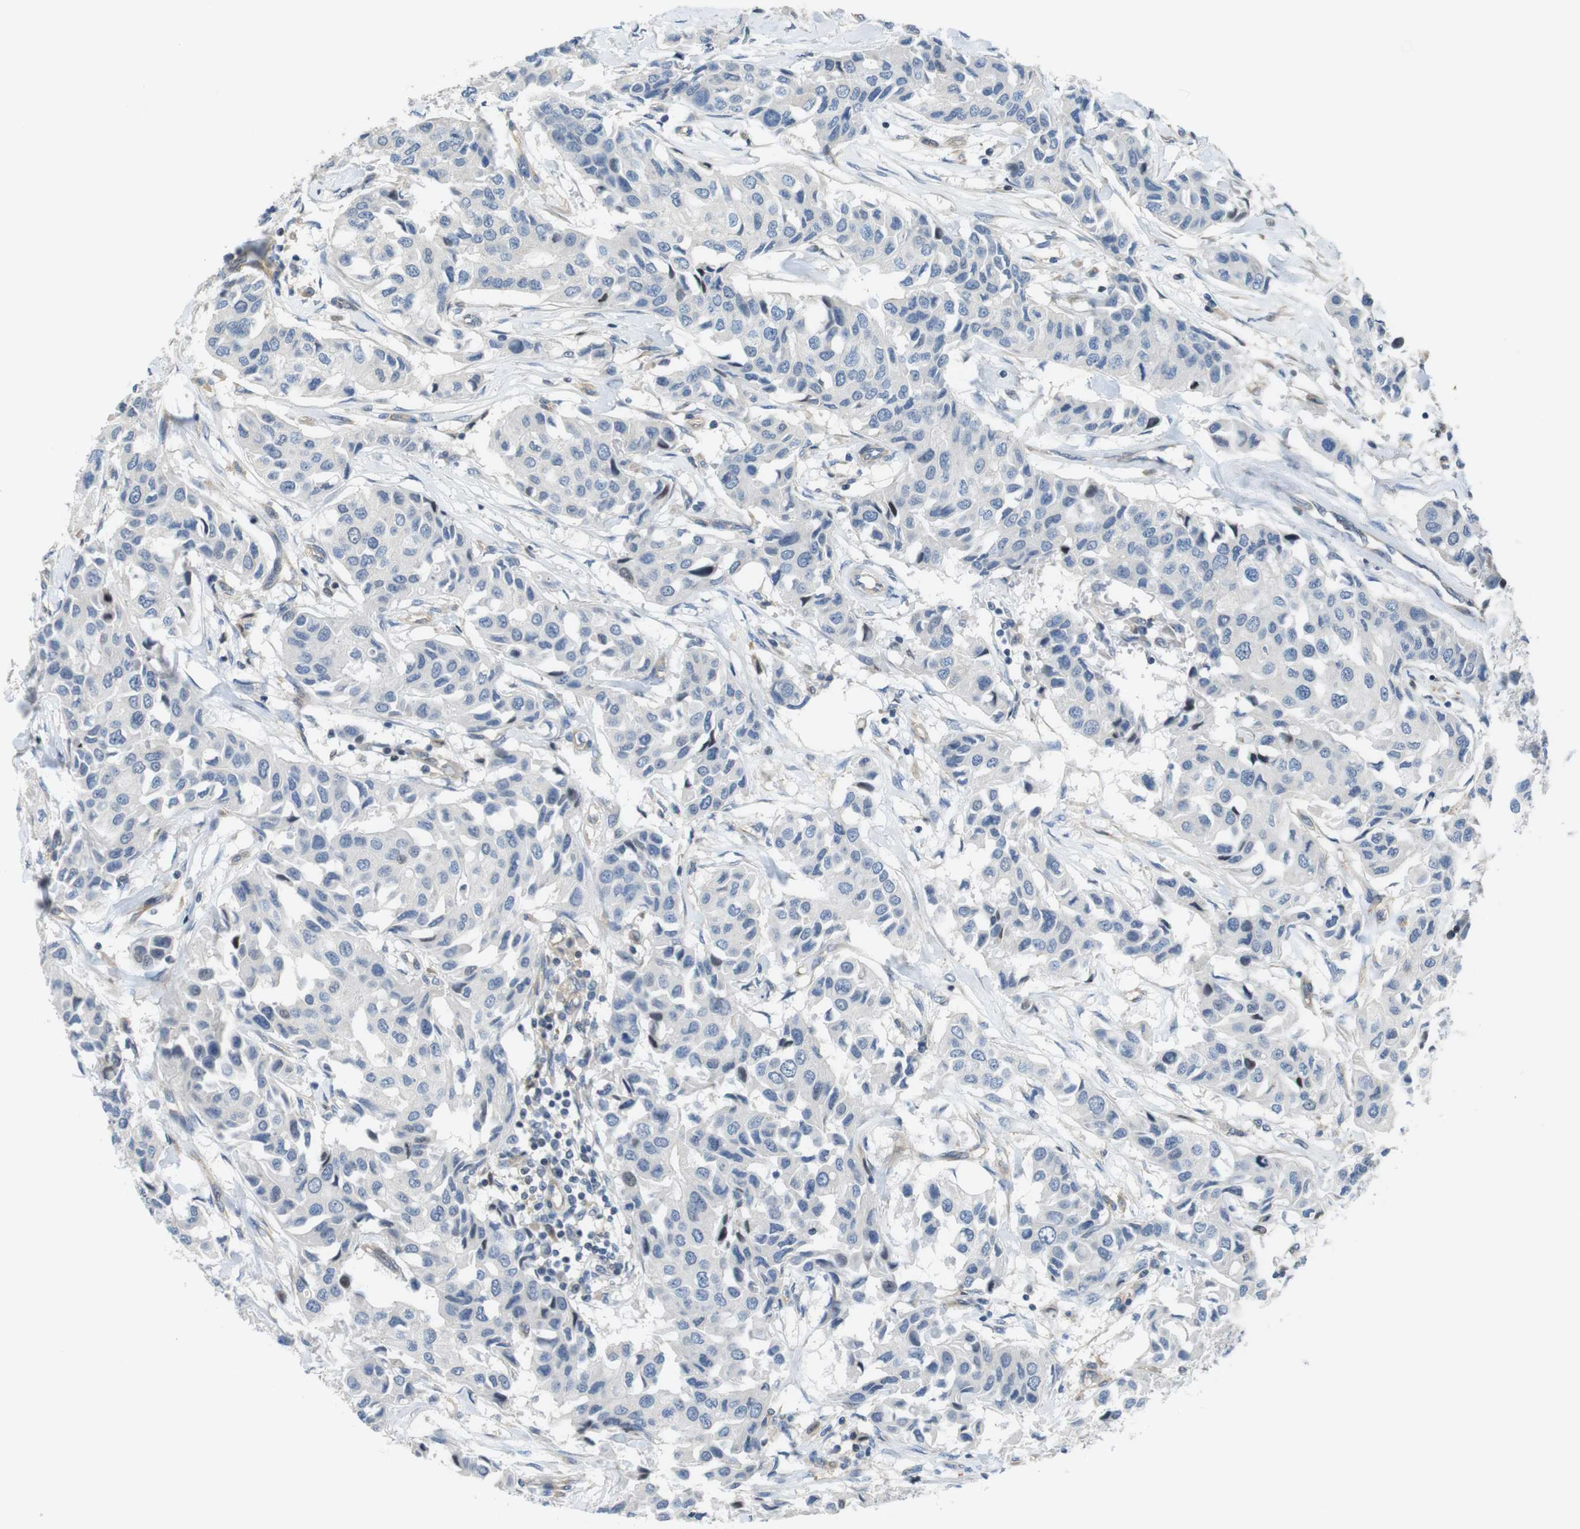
{"staining": {"intensity": "weak", "quantity": "25%-75%", "location": "cytoplasmic/membranous"}, "tissue": "breast cancer", "cell_type": "Tumor cells", "image_type": "cancer", "snomed": [{"axis": "morphology", "description": "Duct carcinoma"}, {"axis": "topography", "description": "Breast"}], "caption": "A brown stain highlights weak cytoplasmic/membranous positivity of a protein in breast cancer (intraductal carcinoma) tumor cells.", "gene": "PCDH10", "patient": {"sex": "female", "age": 80}}